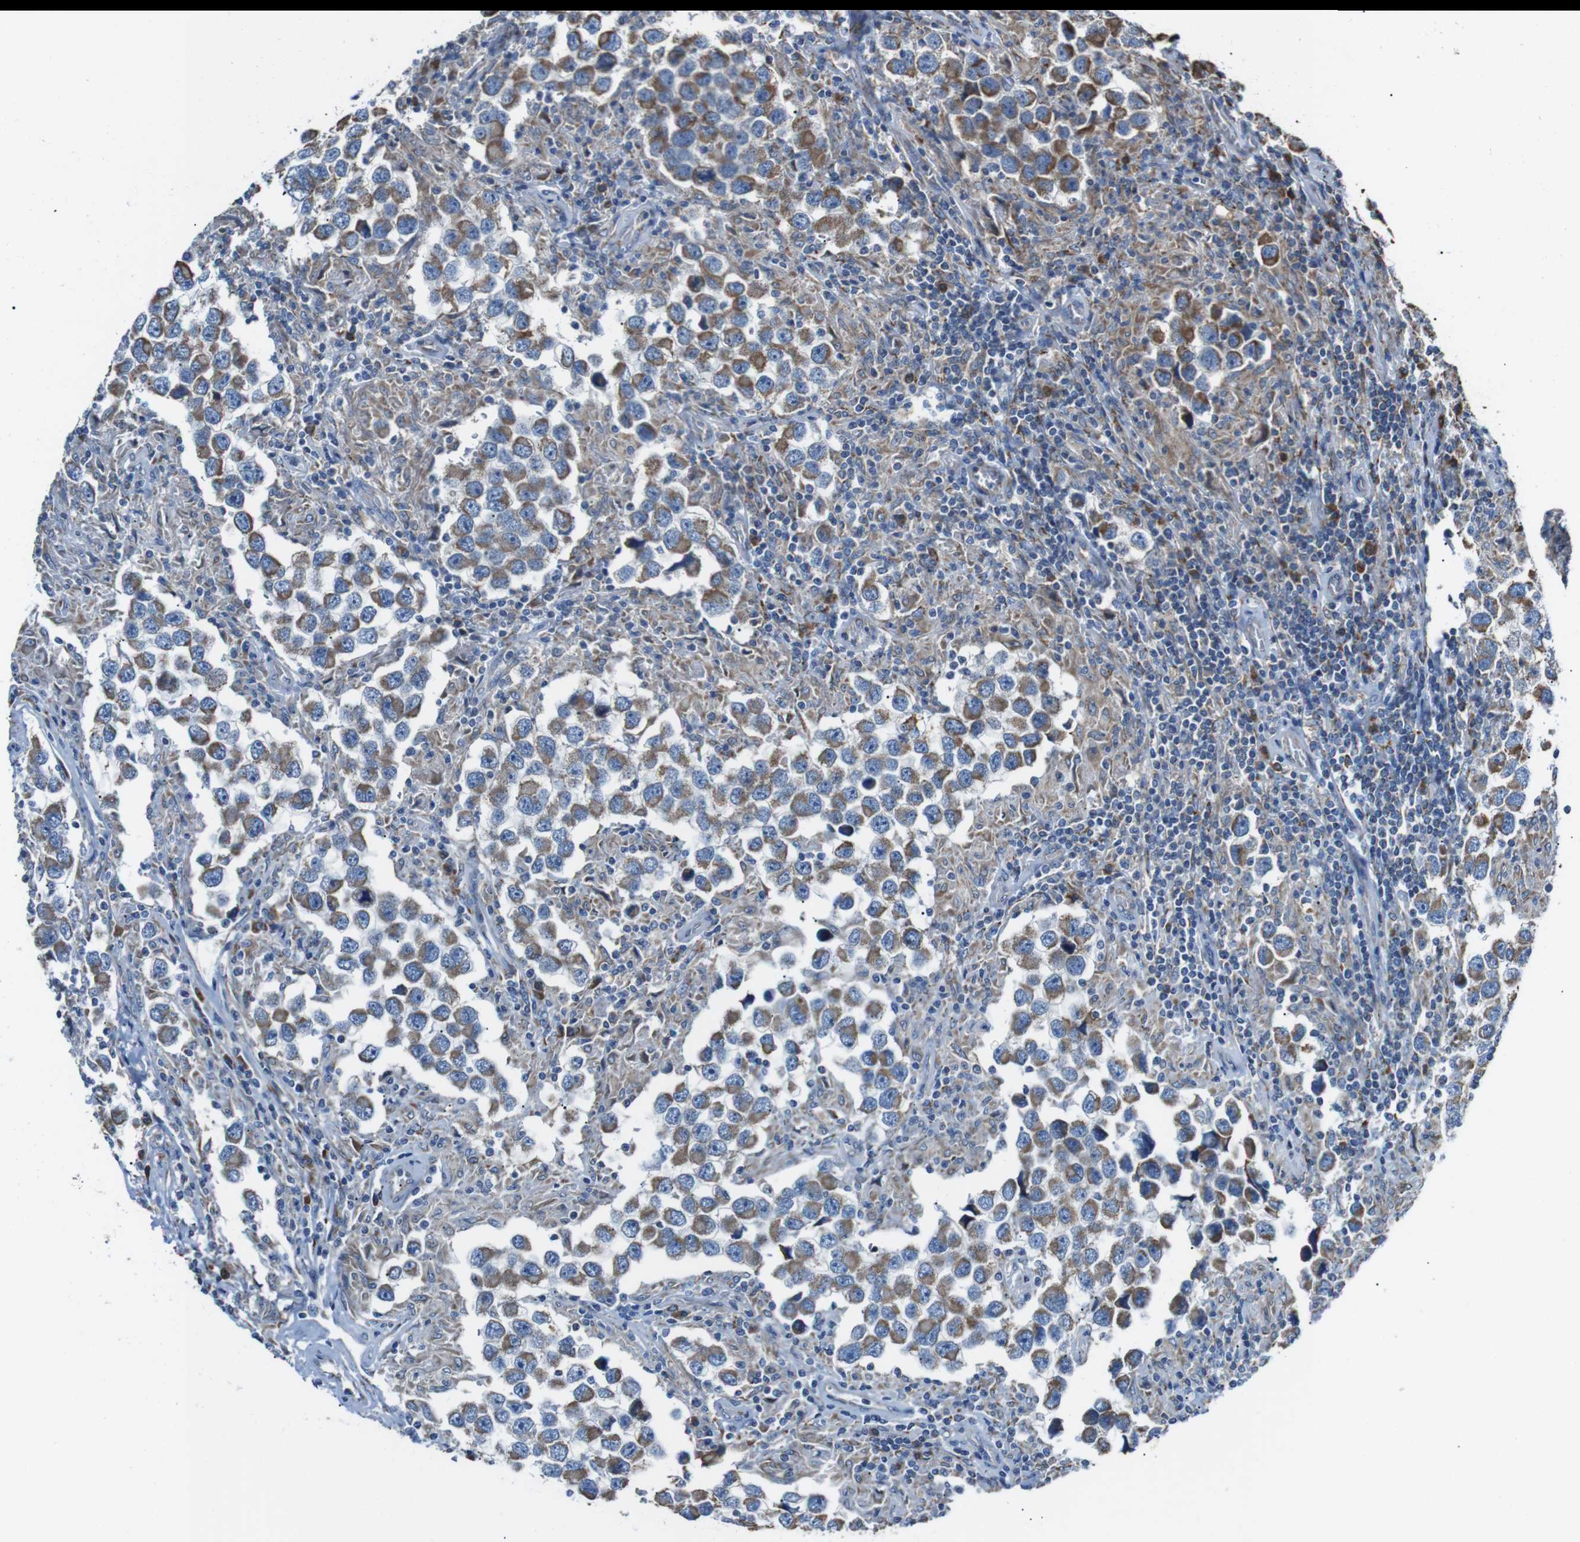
{"staining": {"intensity": "moderate", "quantity": ">75%", "location": "cytoplasmic/membranous"}, "tissue": "testis cancer", "cell_type": "Tumor cells", "image_type": "cancer", "snomed": [{"axis": "morphology", "description": "Carcinoma, Embryonal, NOS"}, {"axis": "topography", "description": "Testis"}], "caption": "Testis cancer was stained to show a protein in brown. There is medium levels of moderate cytoplasmic/membranous positivity in approximately >75% of tumor cells.", "gene": "CISD2", "patient": {"sex": "male", "age": 21}}